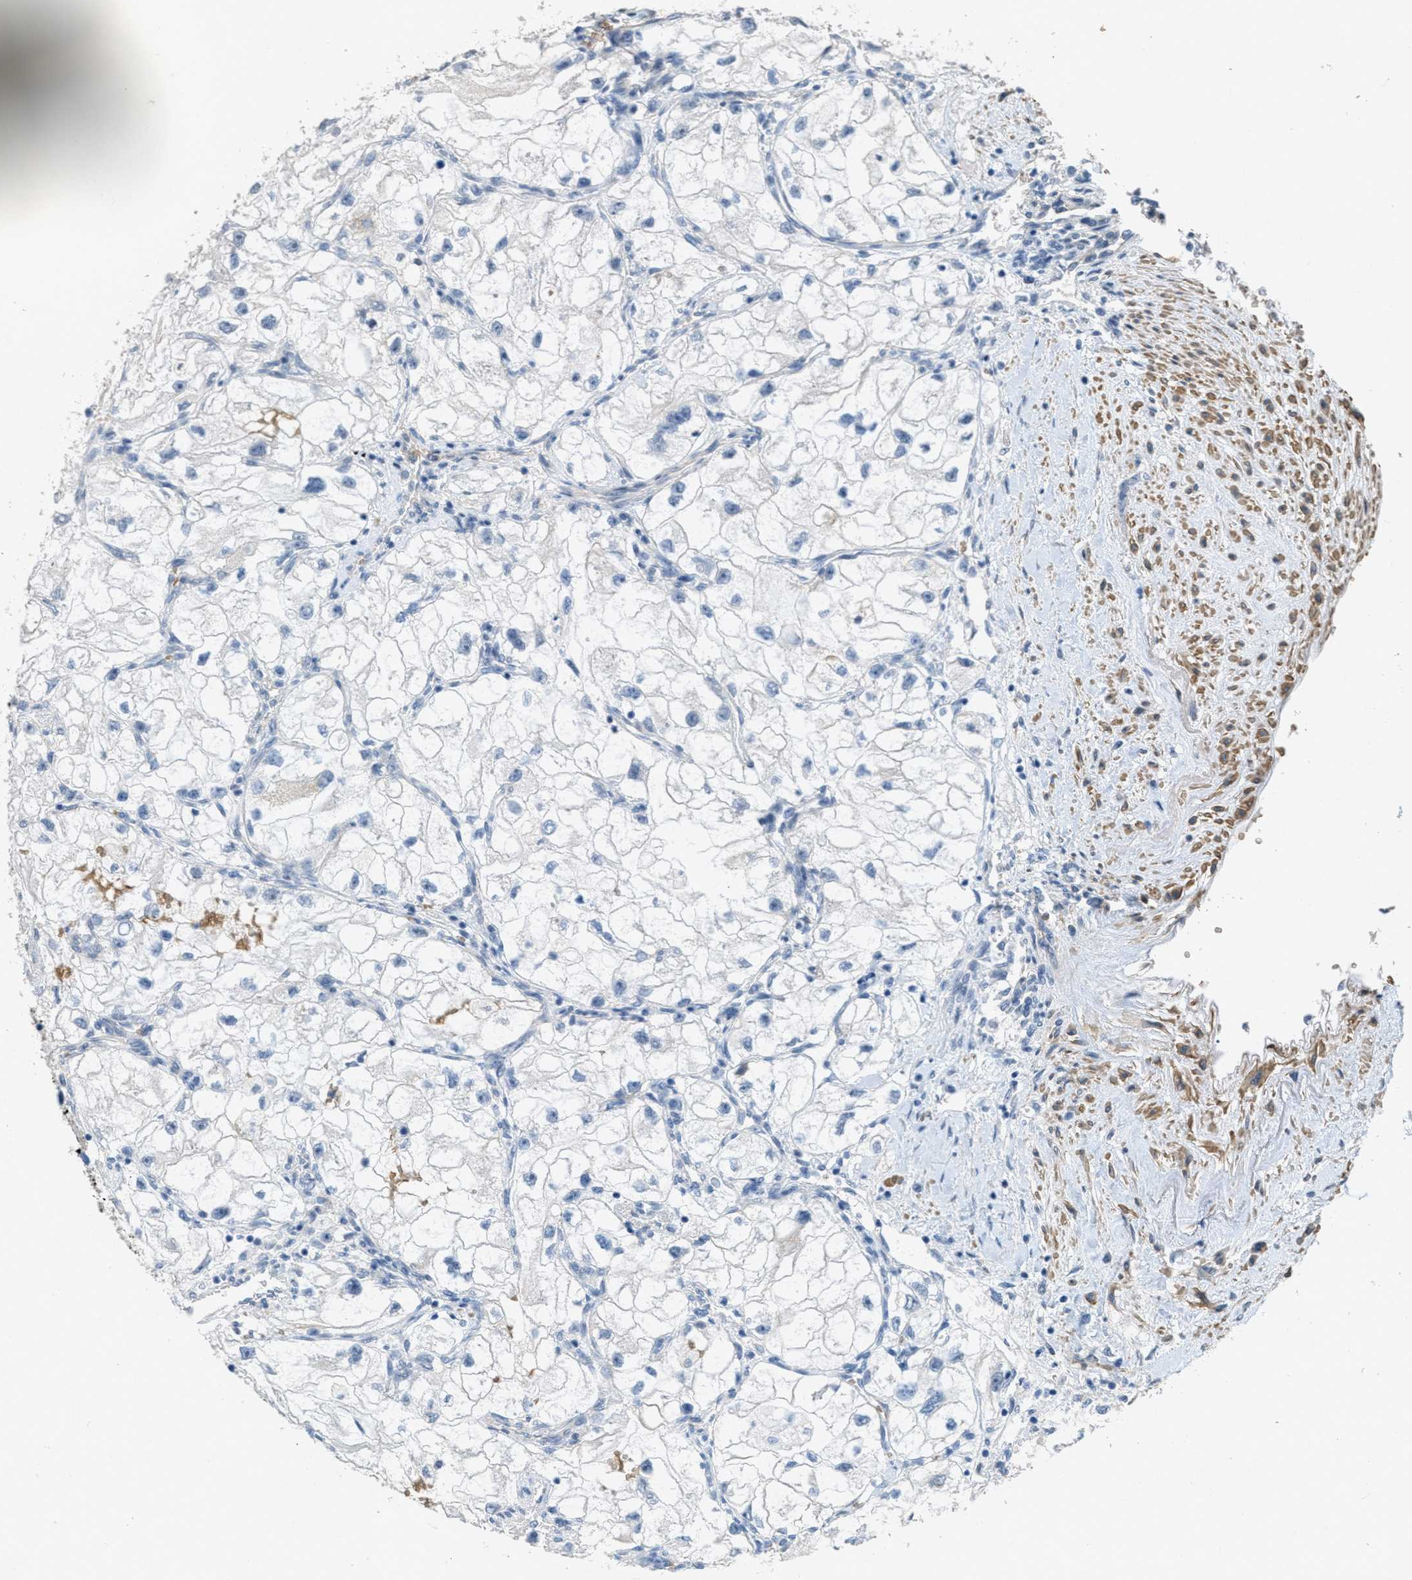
{"staining": {"intensity": "negative", "quantity": "none", "location": "none"}, "tissue": "renal cancer", "cell_type": "Tumor cells", "image_type": "cancer", "snomed": [{"axis": "morphology", "description": "Adenocarcinoma, NOS"}, {"axis": "topography", "description": "Kidney"}], "caption": "High magnification brightfield microscopy of renal cancer (adenocarcinoma) stained with DAB (3,3'-diaminobenzidine) (brown) and counterstained with hematoxylin (blue): tumor cells show no significant positivity.", "gene": "MRS2", "patient": {"sex": "female", "age": 70}}